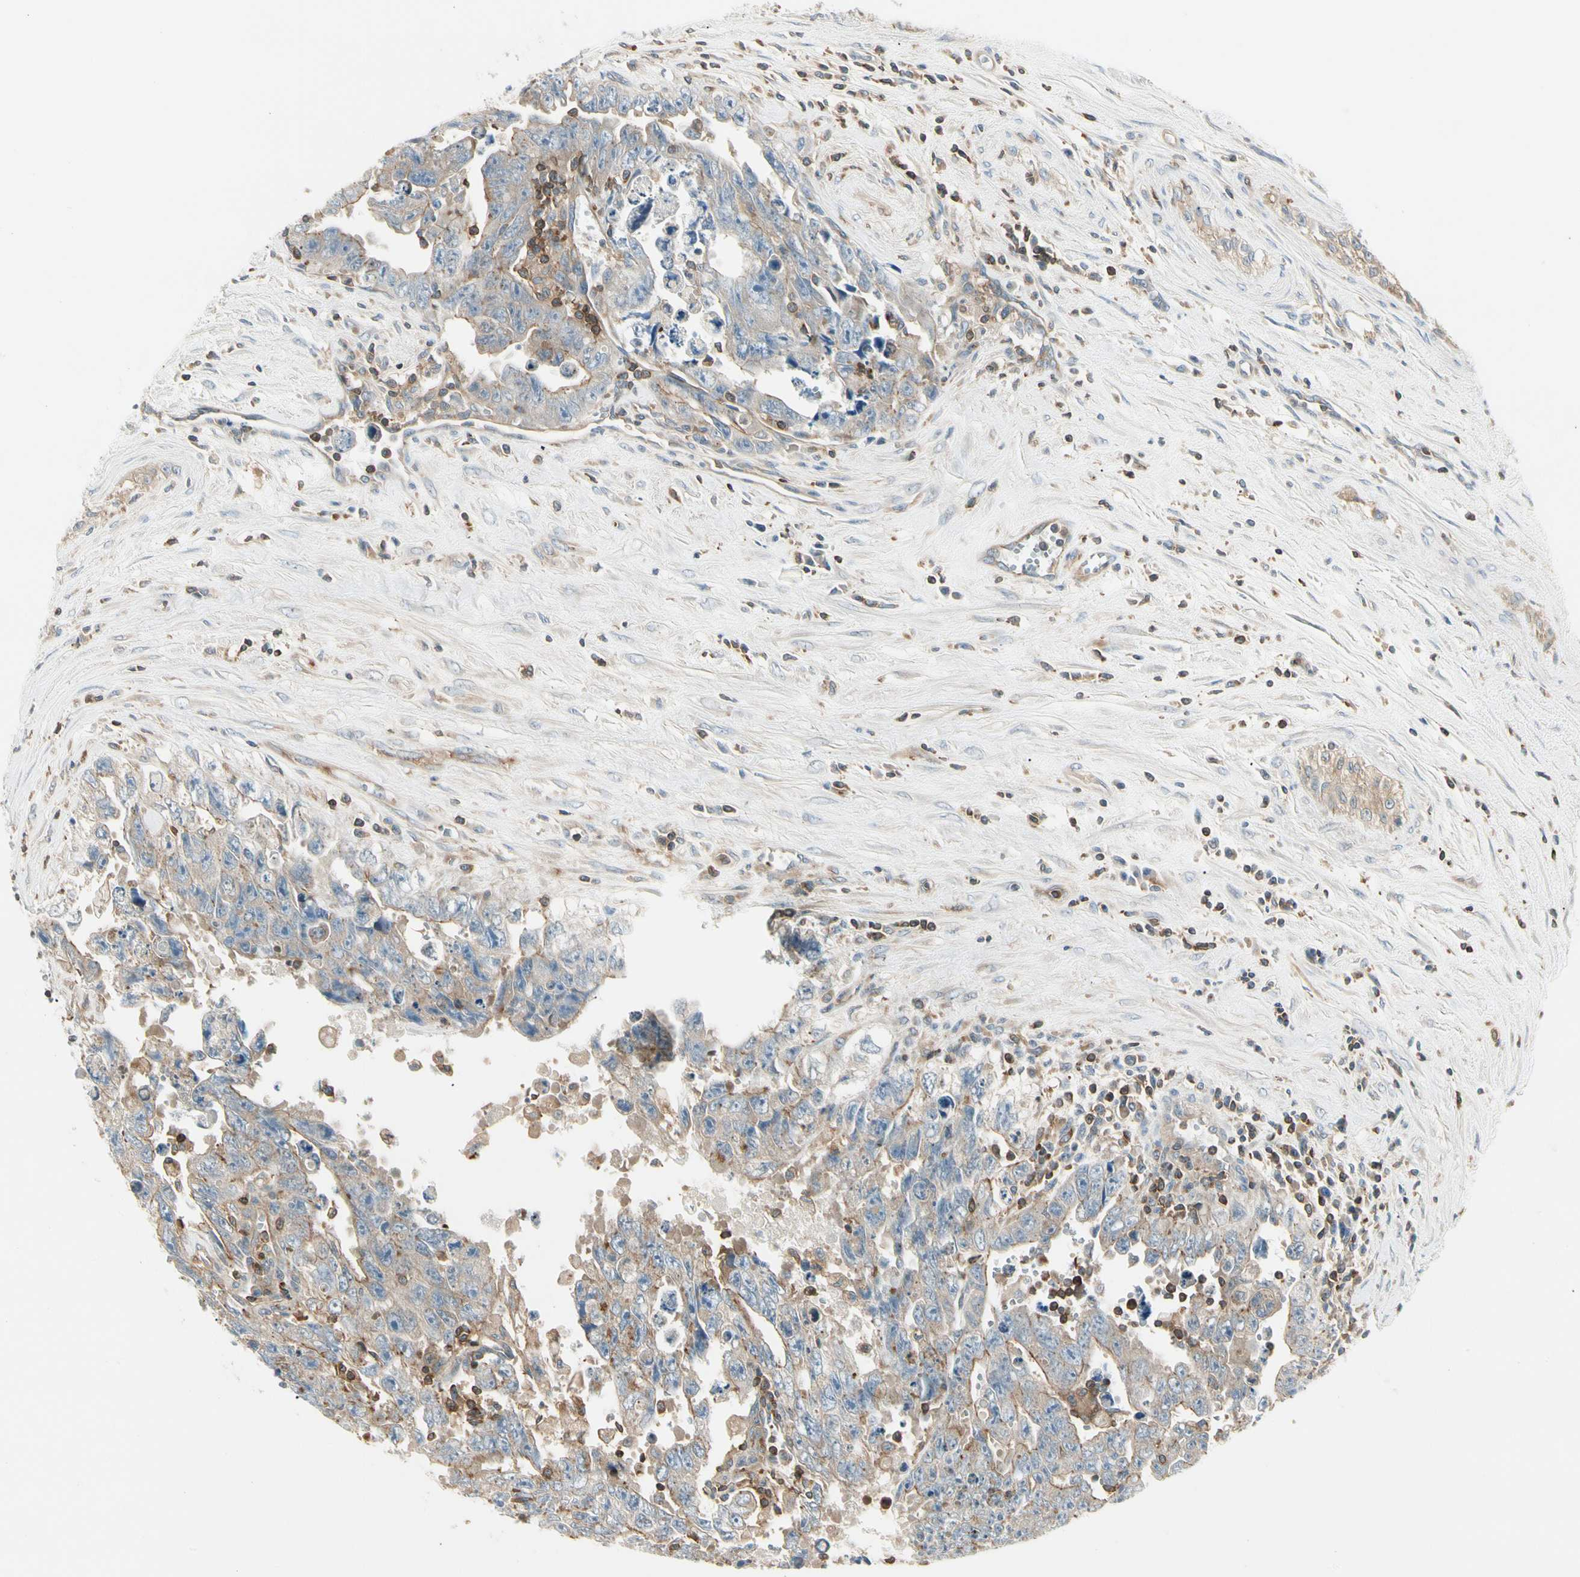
{"staining": {"intensity": "weak", "quantity": ">75%", "location": "cytoplasmic/membranous"}, "tissue": "testis cancer", "cell_type": "Tumor cells", "image_type": "cancer", "snomed": [{"axis": "morphology", "description": "Carcinoma, Embryonal, NOS"}, {"axis": "topography", "description": "Testis"}], "caption": "This is an image of IHC staining of embryonal carcinoma (testis), which shows weak expression in the cytoplasmic/membranous of tumor cells.", "gene": "CAPZA2", "patient": {"sex": "male", "age": 28}}